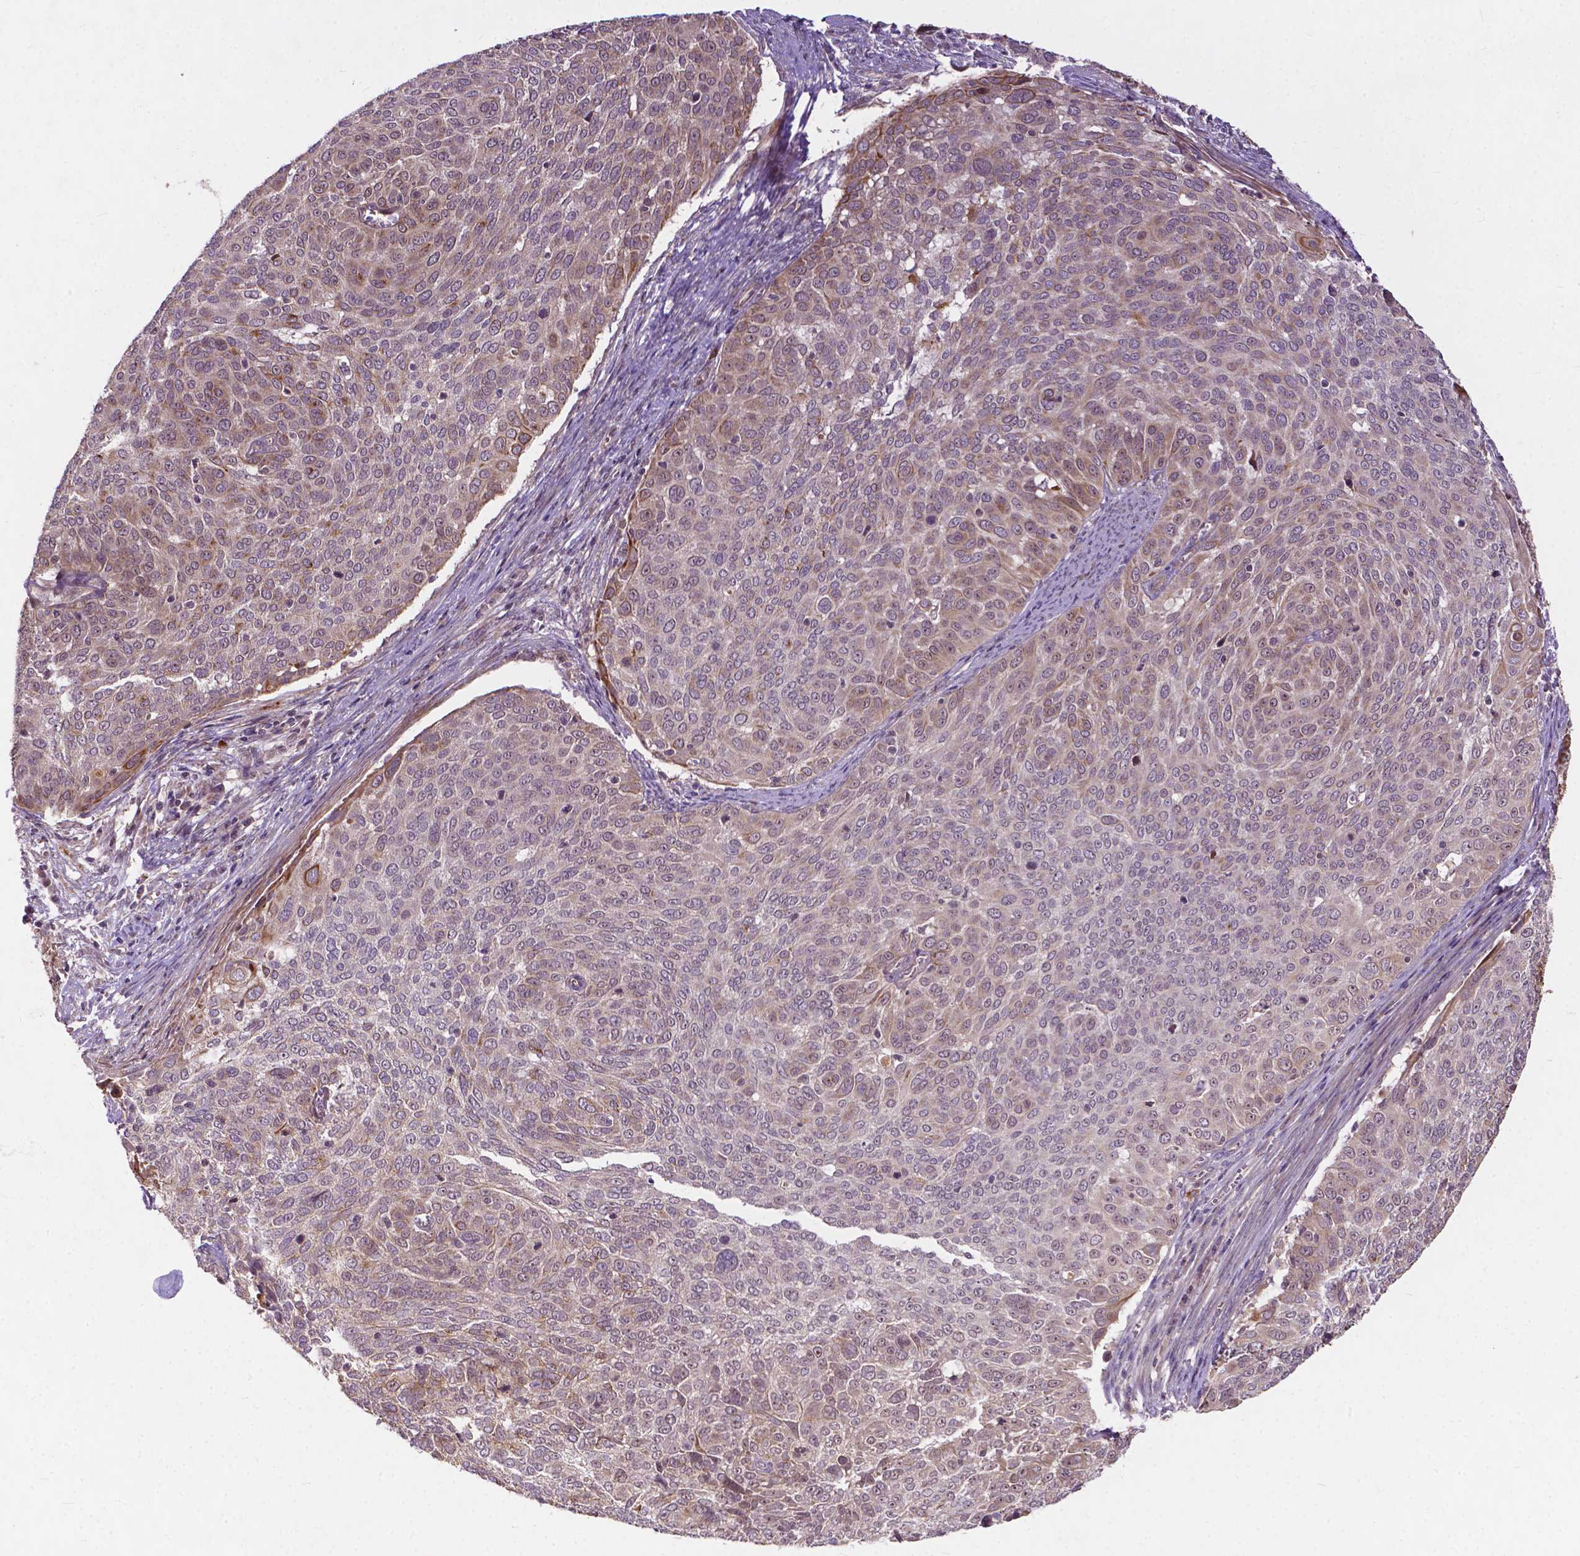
{"staining": {"intensity": "moderate", "quantity": "<25%", "location": "cytoplasmic/membranous"}, "tissue": "cervical cancer", "cell_type": "Tumor cells", "image_type": "cancer", "snomed": [{"axis": "morphology", "description": "Squamous cell carcinoma, NOS"}, {"axis": "topography", "description": "Cervix"}], "caption": "IHC of human cervical squamous cell carcinoma reveals low levels of moderate cytoplasmic/membranous positivity in approximately <25% of tumor cells. Immunohistochemistry (ihc) stains the protein in brown and the nuclei are stained blue.", "gene": "PARP3", "patient": {"sex": "female", "age": 39}}